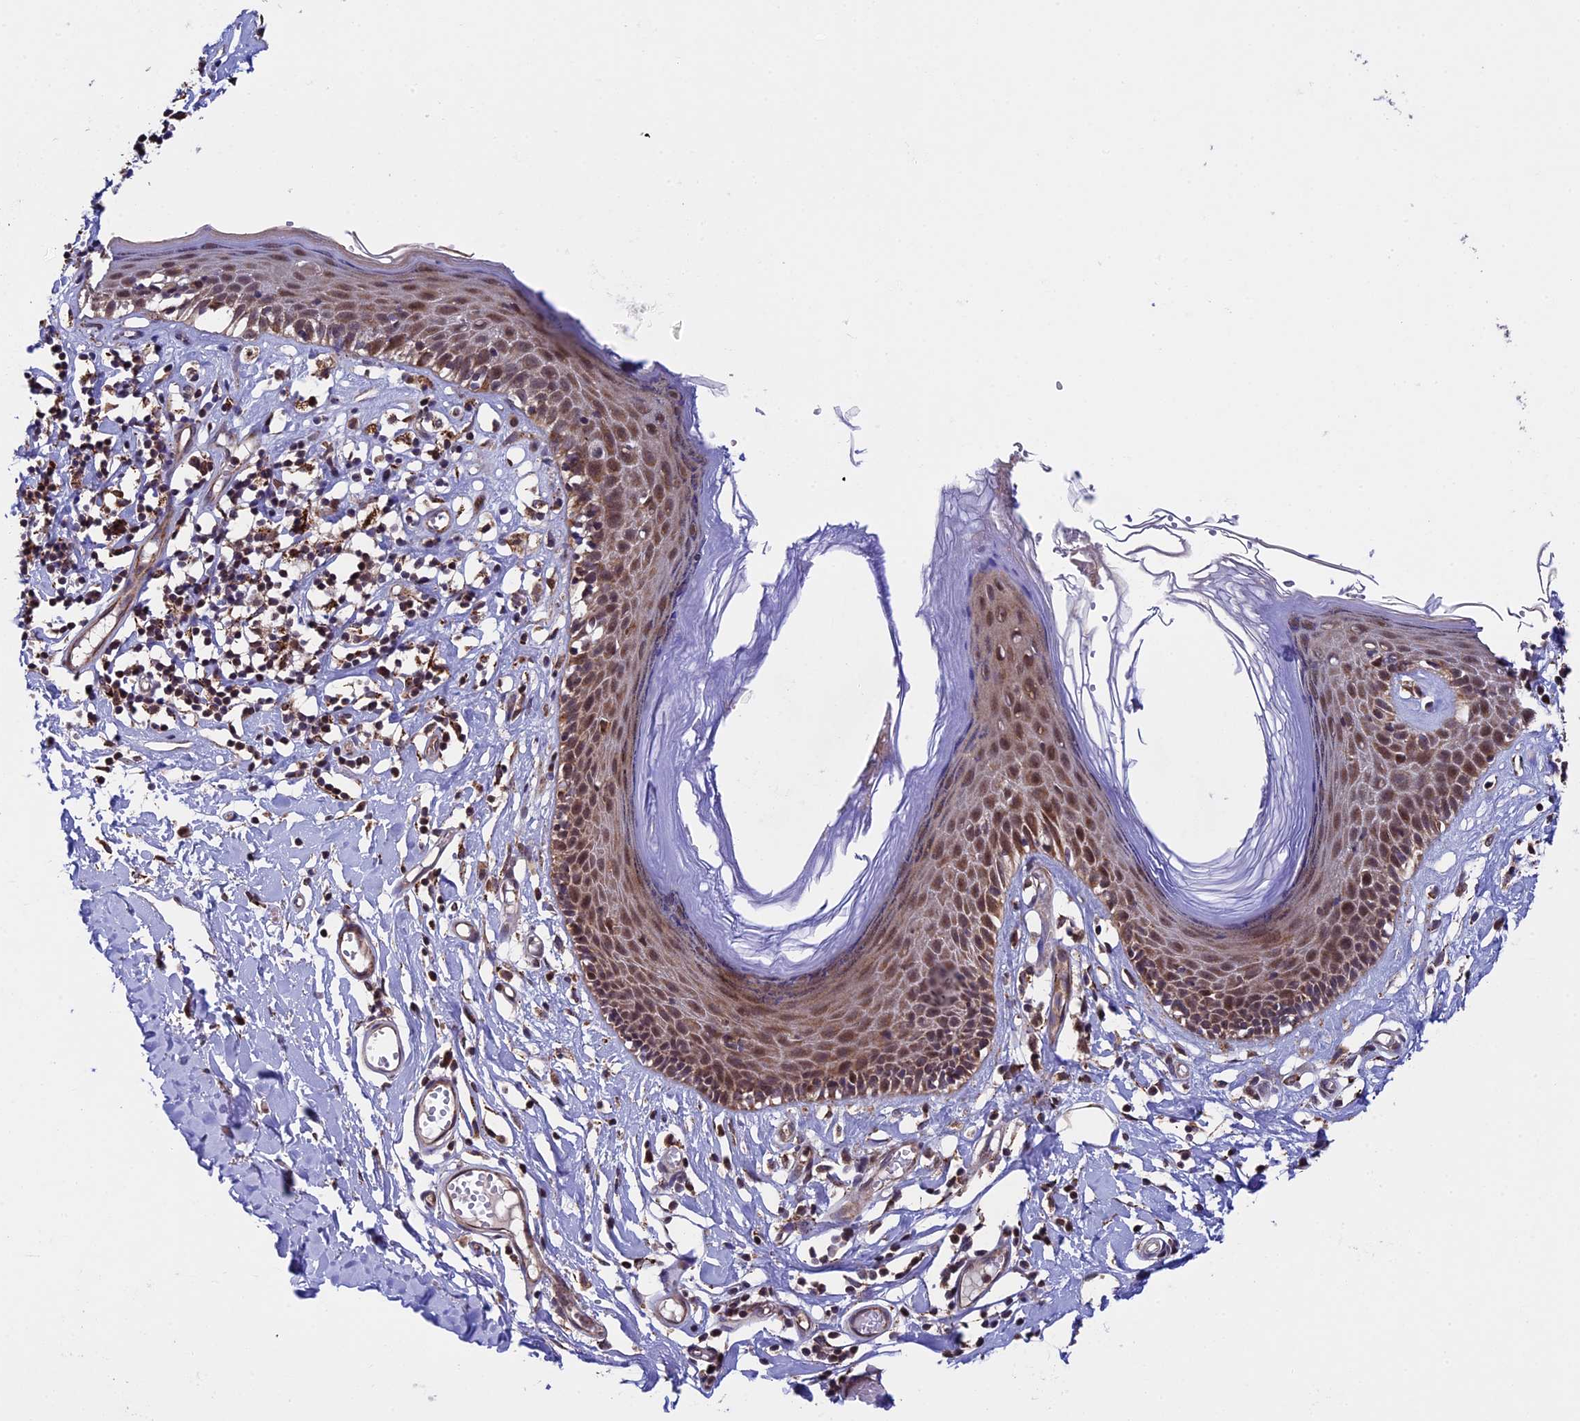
{"staining": {"intensity": "moderate", "quantity": "25%-75%", "location": "cytoplasmic/membranous,nuclear"}, "tissue": "skin", "cell_type": "Epidermal cells", "image_type": "normal", "snomed": [{"axis": "morphology", "description": "Normal tissue, NOS"}, {"axis": "topography", "description": "Adipose tissue"}, {"axis": "topography", "description": "Vascular tissue"}, {"axis": "topography", "description": "Vulva"}, {"axis": "topography", "description": "Peripheral nerve tissue"}], "caption": "High-power microscopy captured an IHC image of unremarkable skin, revealing moderate cytoplasmic/membranous,nuclear positivity in about 25%-75% of epidermal cells. (Stains: DAB in brown, nuclei in blue, Microscopy: brightfield microscopy at high magnification).", "gene": "RNF17", "patient": {"sex": "female", "age": 86}}